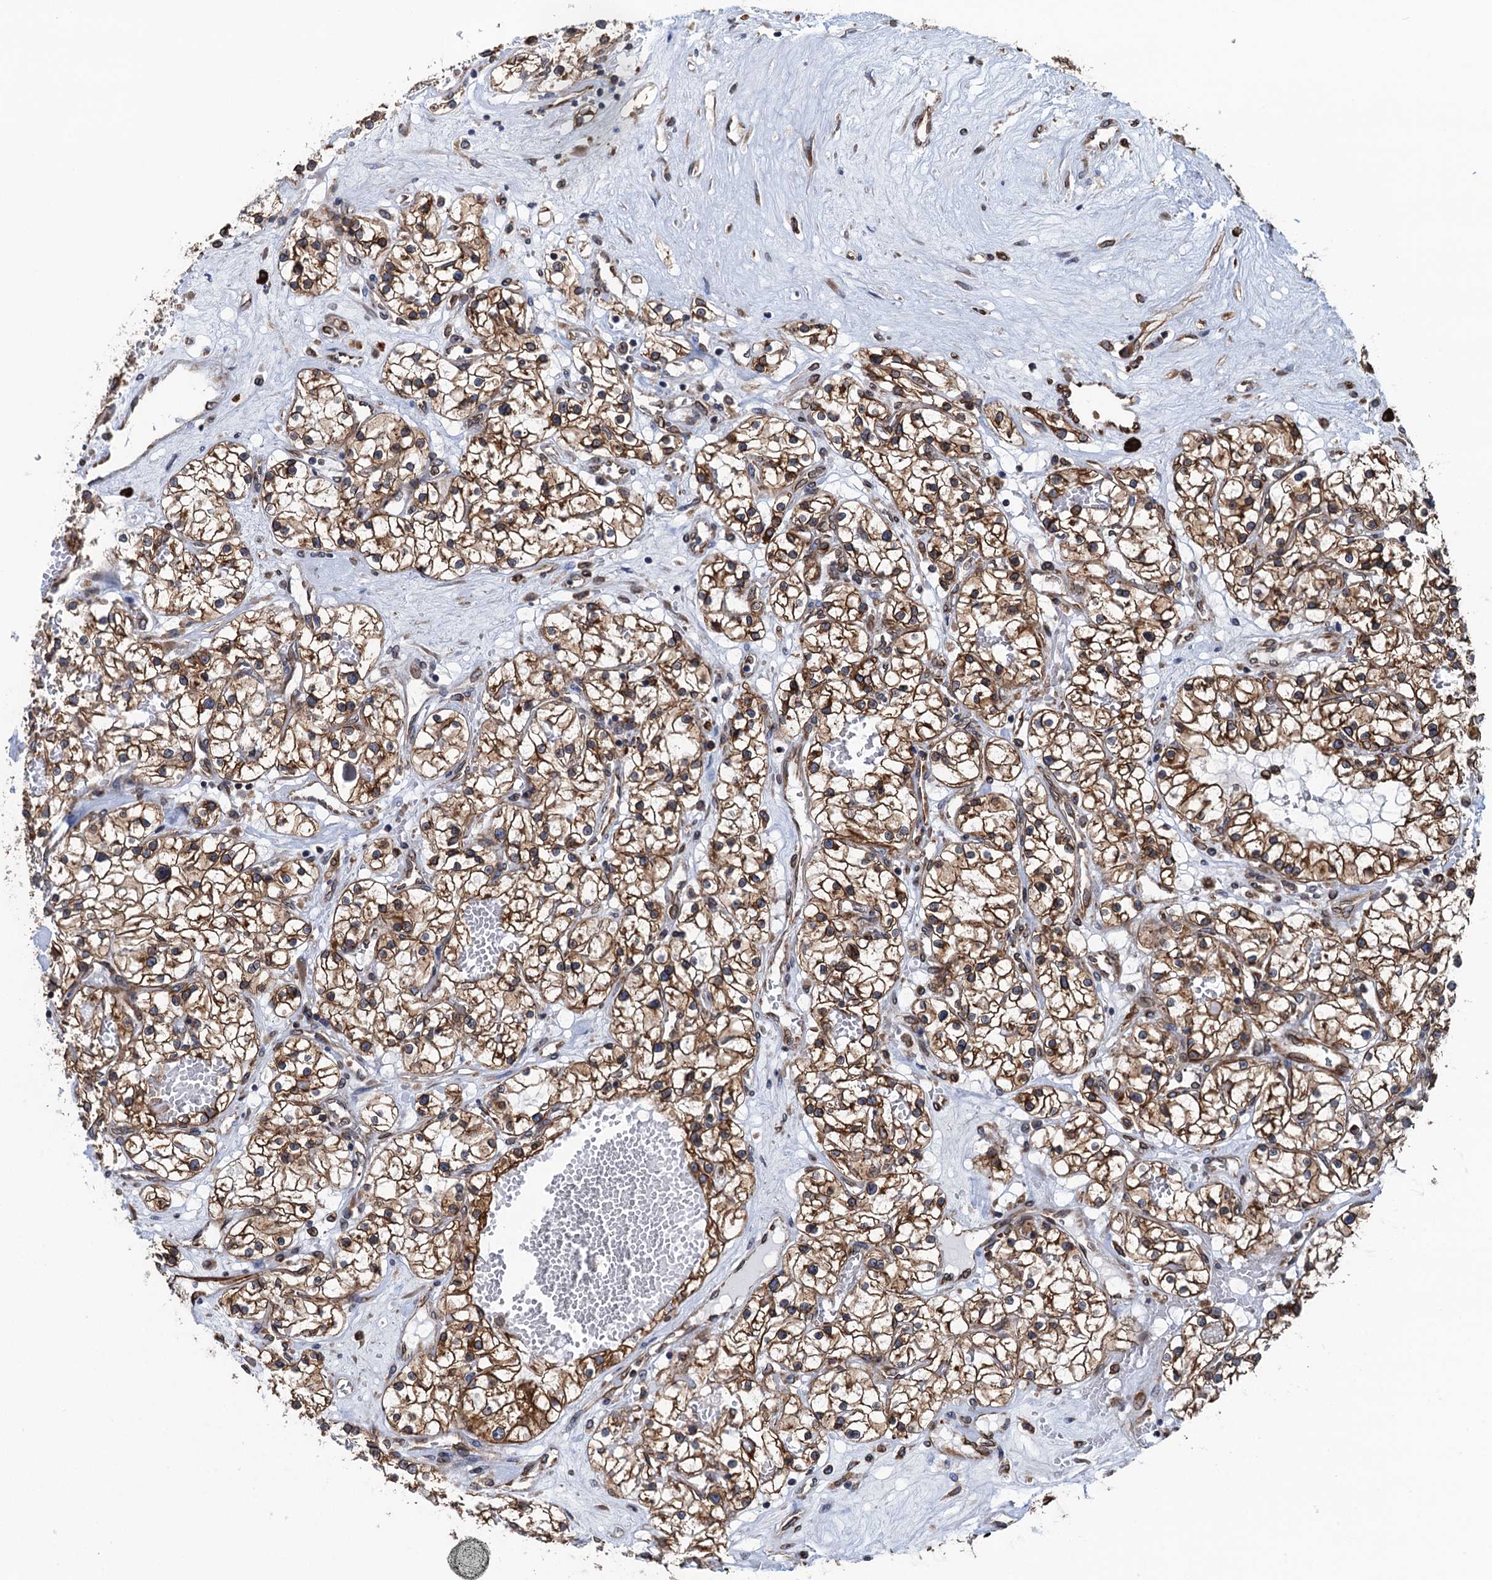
{"staining": {"intensity": "moderate", "quantity": ">75%", "location": "cytoplasmic/membranous"}, "tissue": "renal cancer", "cell_type": "Tumor cells", "image_type": "cancer", "snomed": [{"axis": "morphology", "description": "Normal tissue, NOS"}, {"axis": "morphology", "description": "Adenocarcinoma, NOS"}, {"axis": "topography", "description": "Kidney"}], "caption": "The immunohistochemical stain labels moderate cytoplasmic/membranous positivity in tumor cells of renal adenocarcinoma tissue. The protein is shown in brown color, while the nuclei are stained blue.", "gene": "TMEM205", "patient": {"sex": "male", "age": 68}}